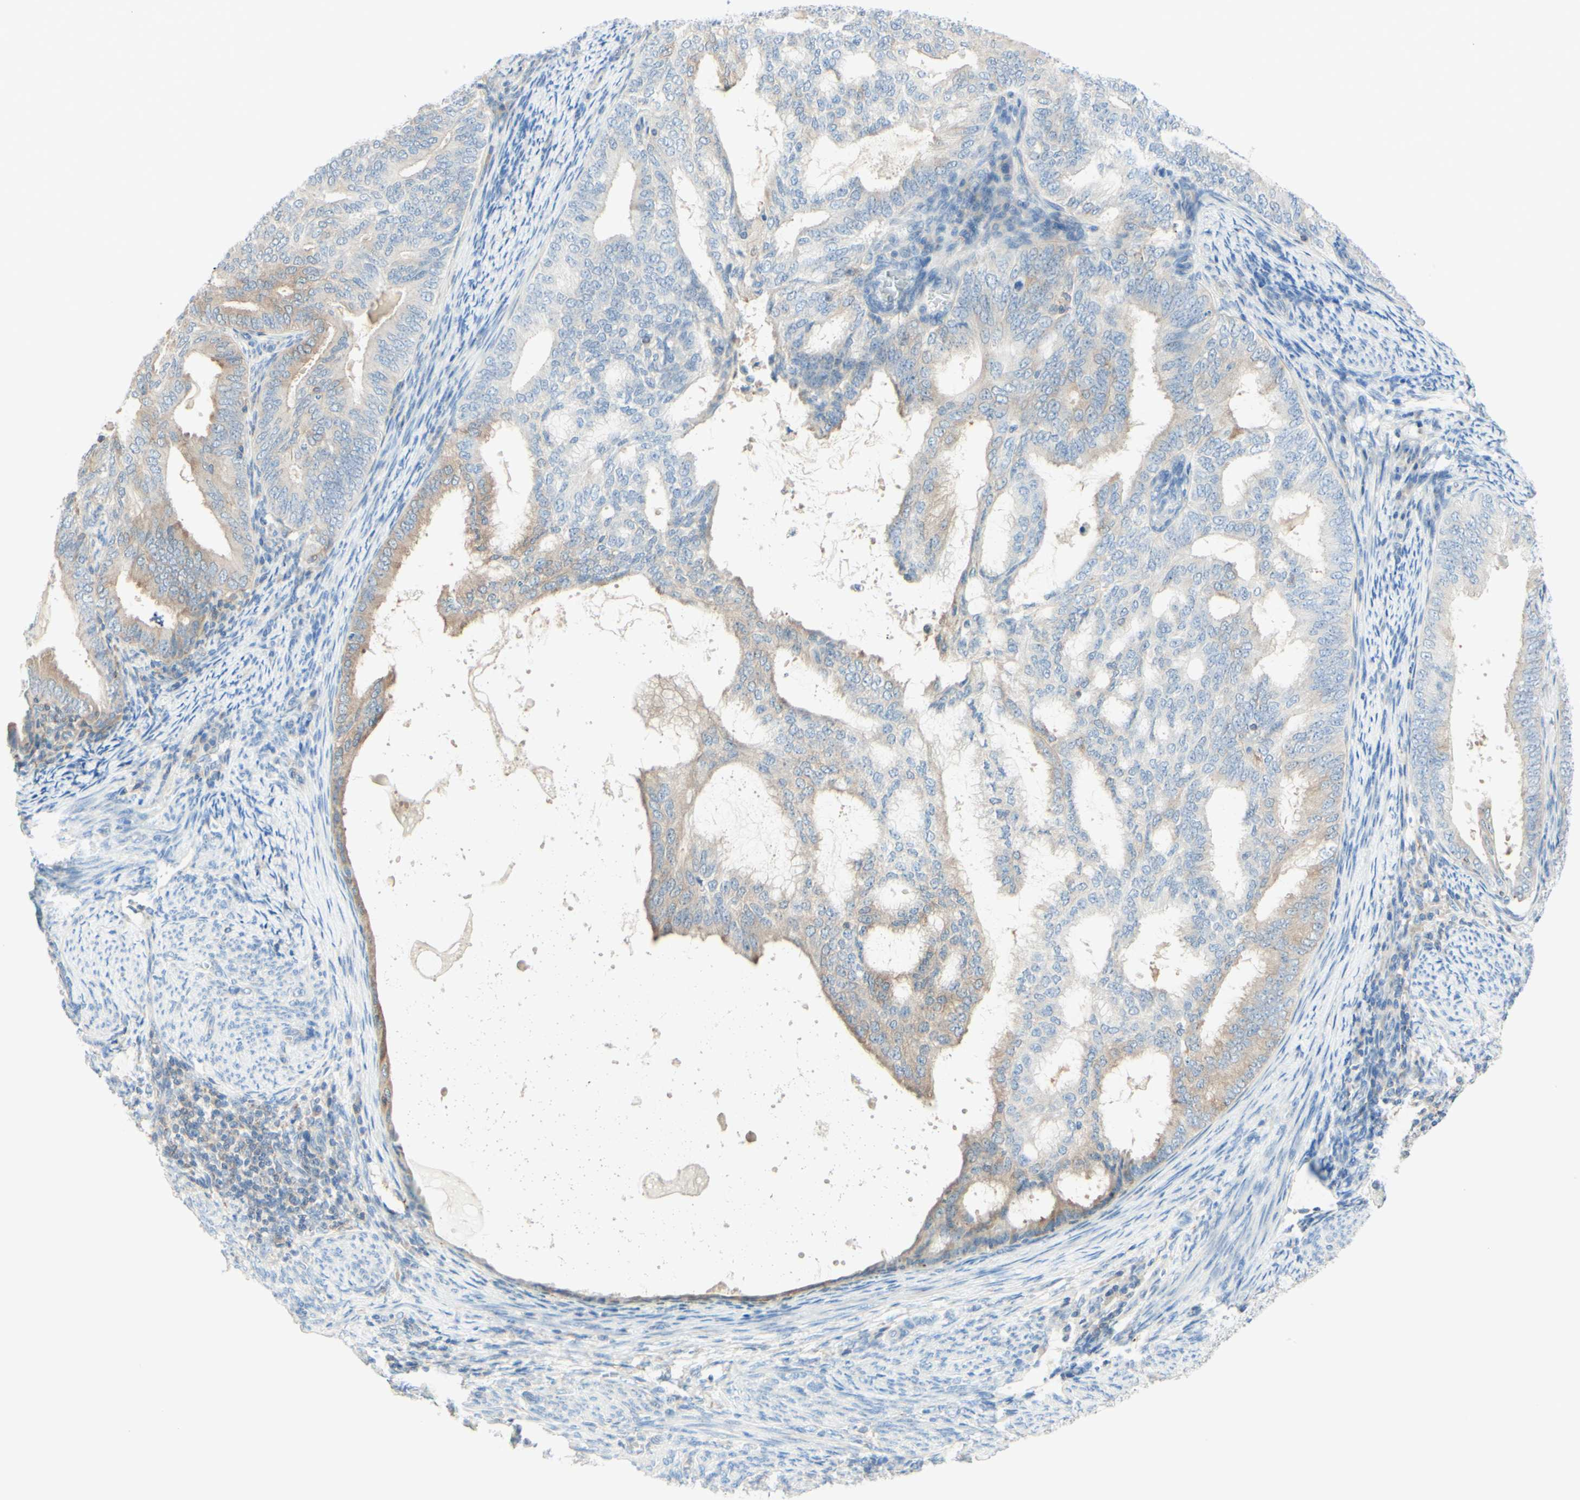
{"staining": {"intensity": "weak", "quantity": "25%-75%", "location": "cytoplasmic/membranous"}, "tissue": "endometrial cancer", "cell_type": "Tumor cells", "image_type": "cancer", "snomed": [{"axis": "morphology", "description": "Adenocarcinoma, NOS"}, {"axis": "topography", "description": "Endometrium"}], "caption": "Protein staining demonstrates weak cytoplasmic/membranous staining in about 25%-75% of tumor cells in endometrial cancer.", "gene": "MTM1", "patient": {"sex": "female", "age": 58}}